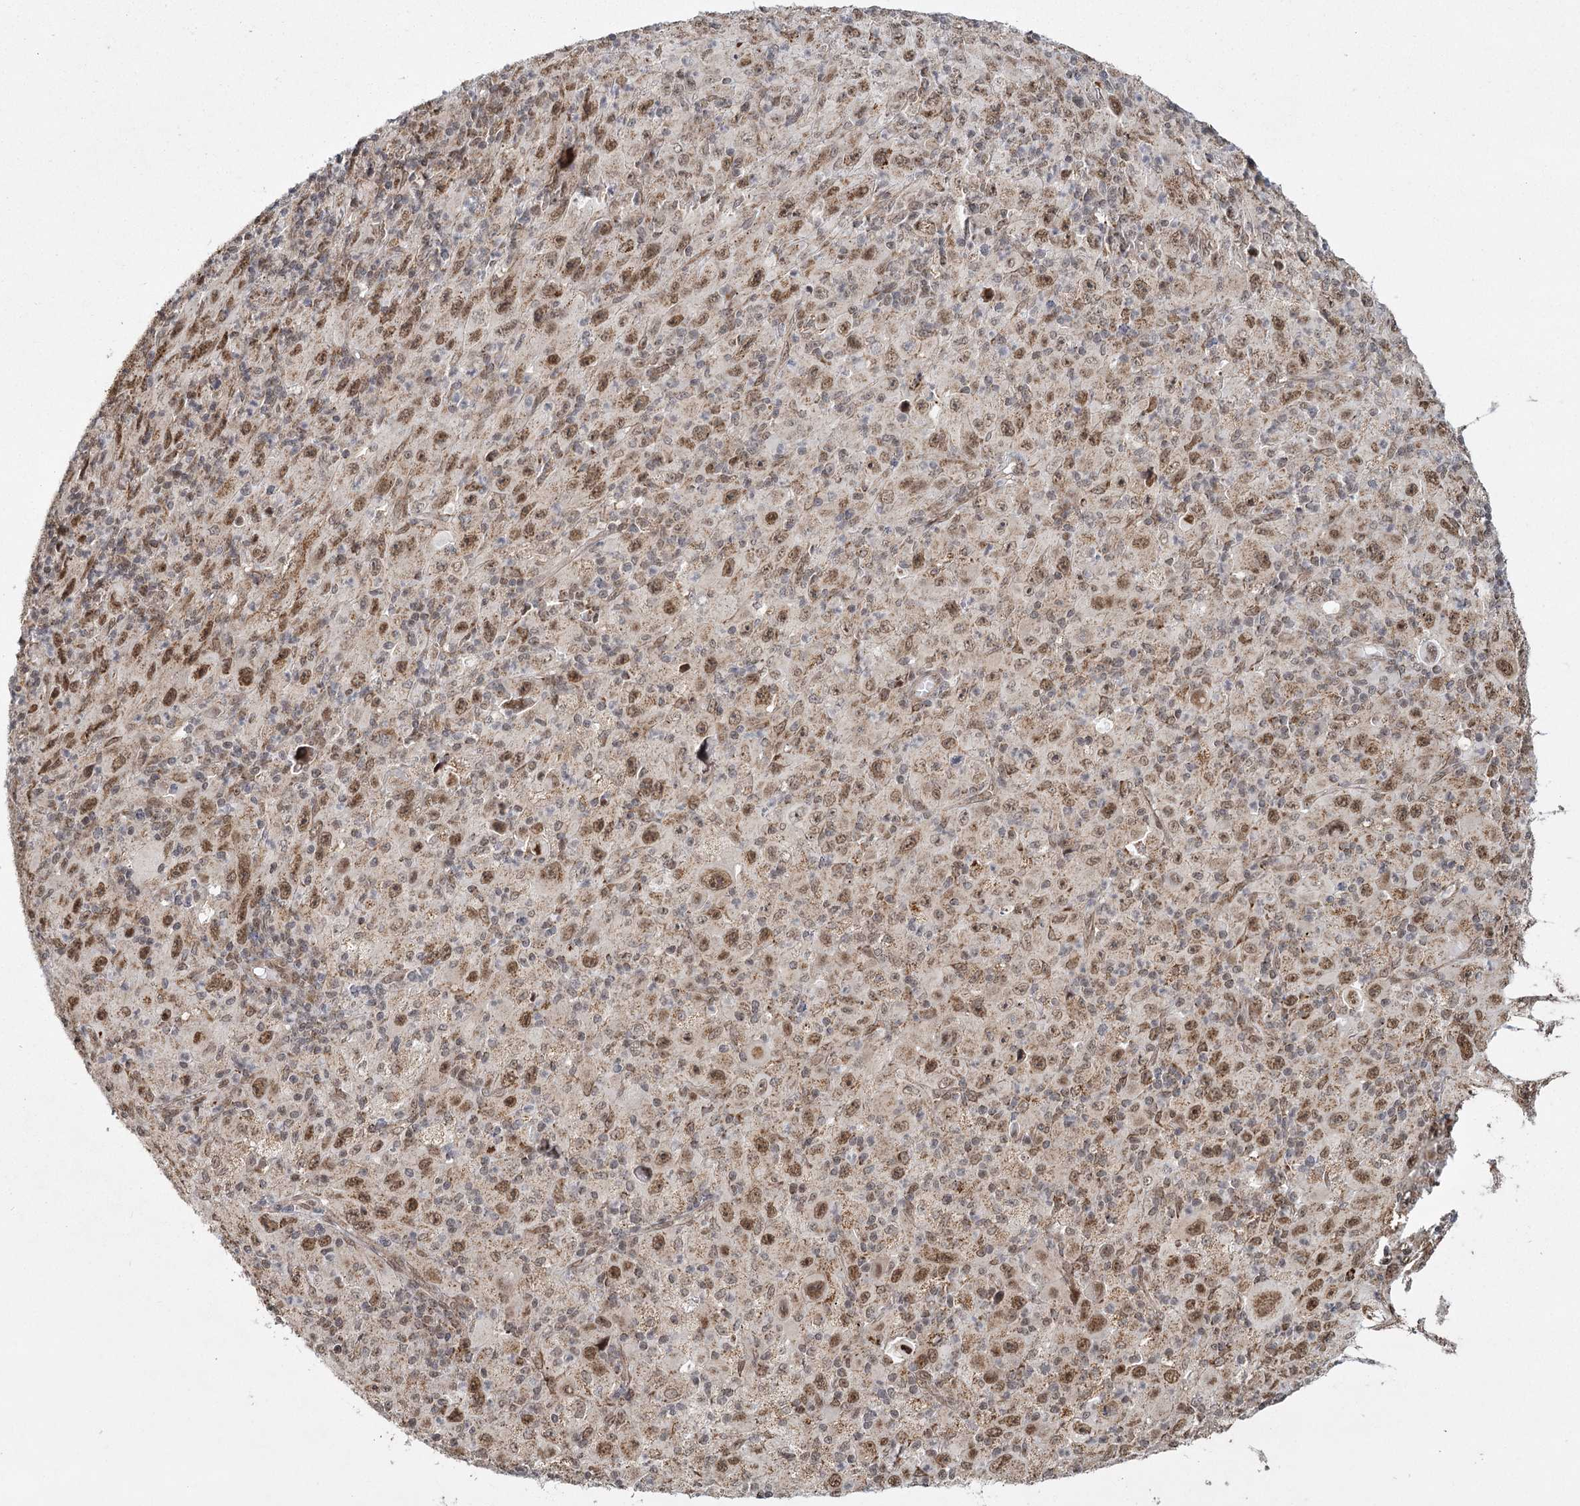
{"staining": {"intensity": "moderate", "quantity": ">75%", "location": "nuclear"}, "tissue": "melanoma", "cell_type": "Tumor cells", "image_type": "cancer", "snomed": [{"axis": "morphology", "description": "Malignant melanoma, Metastatic site"}, {"axis": "topography", "description": "Skin"}], "caption": "Moderate nuclear staining for a protein is seen in about >75% of tumor cells of malignant melanoma (metastatic site) using IHC.", "gene": "ZCCHC24", "patient": {"sex": "female", "age": 56}}